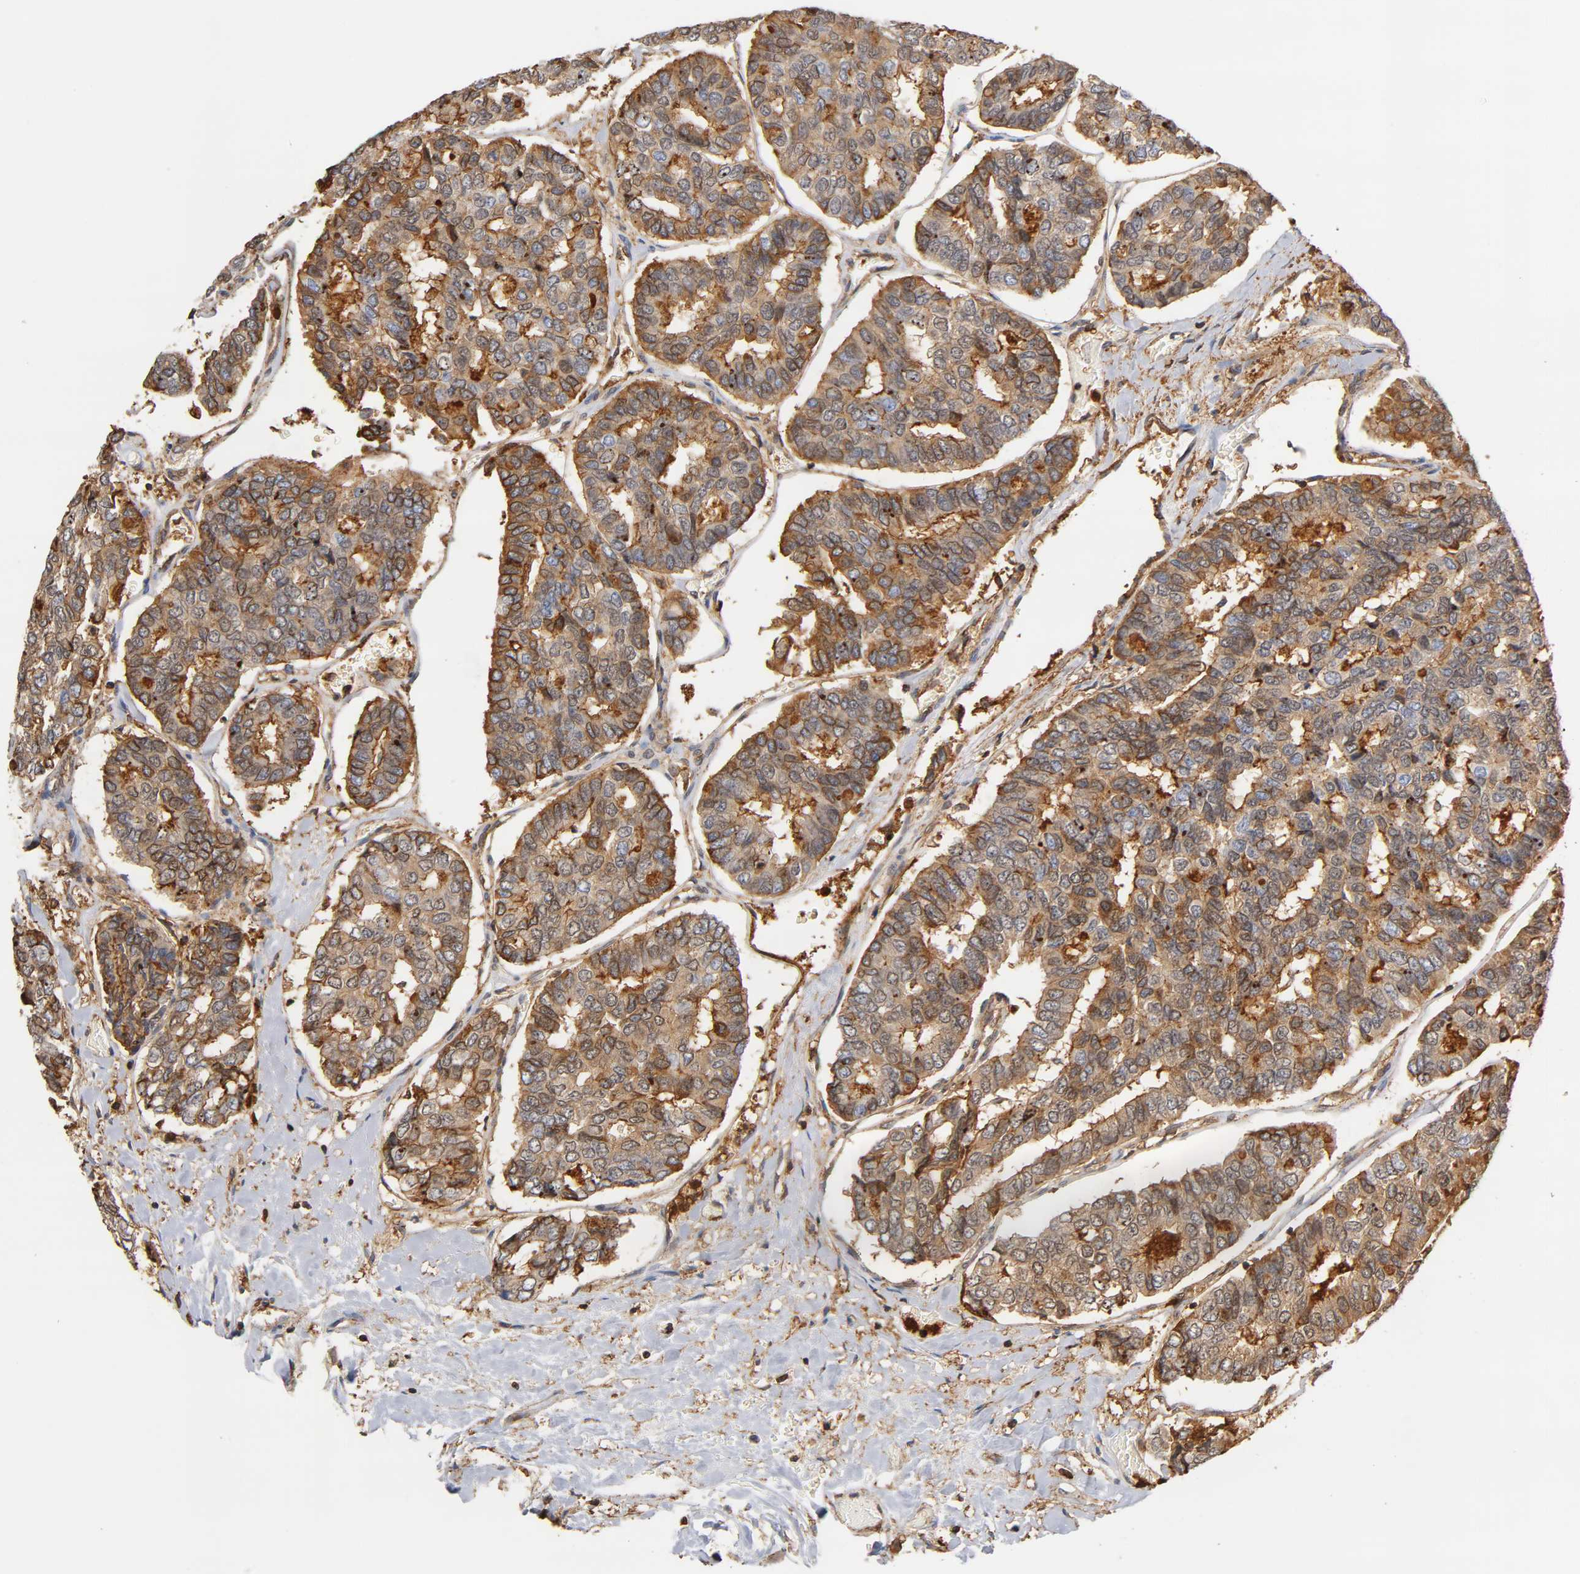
{"staining": {"intensity": "moderate", "quantity": ">75%", "location": "cytoplasmic/membranous"}, "tissue": "thyroid cancer", "cell_type": "Tumor cells", "image_type": "cancer", "snomed": [{"axis": "morphology", "description": "Papillary adenocarcinoma, NOS"}, {"axis": "topography", "description": "Thyroid gland"}], "caption": "Human thyroid cancer (papillary adenocarcinoma) stained with a protein marker shows moderate staining in tumor cells.", "gene": "ANXA11", "patient": {"sex": "female", "age": 35}}